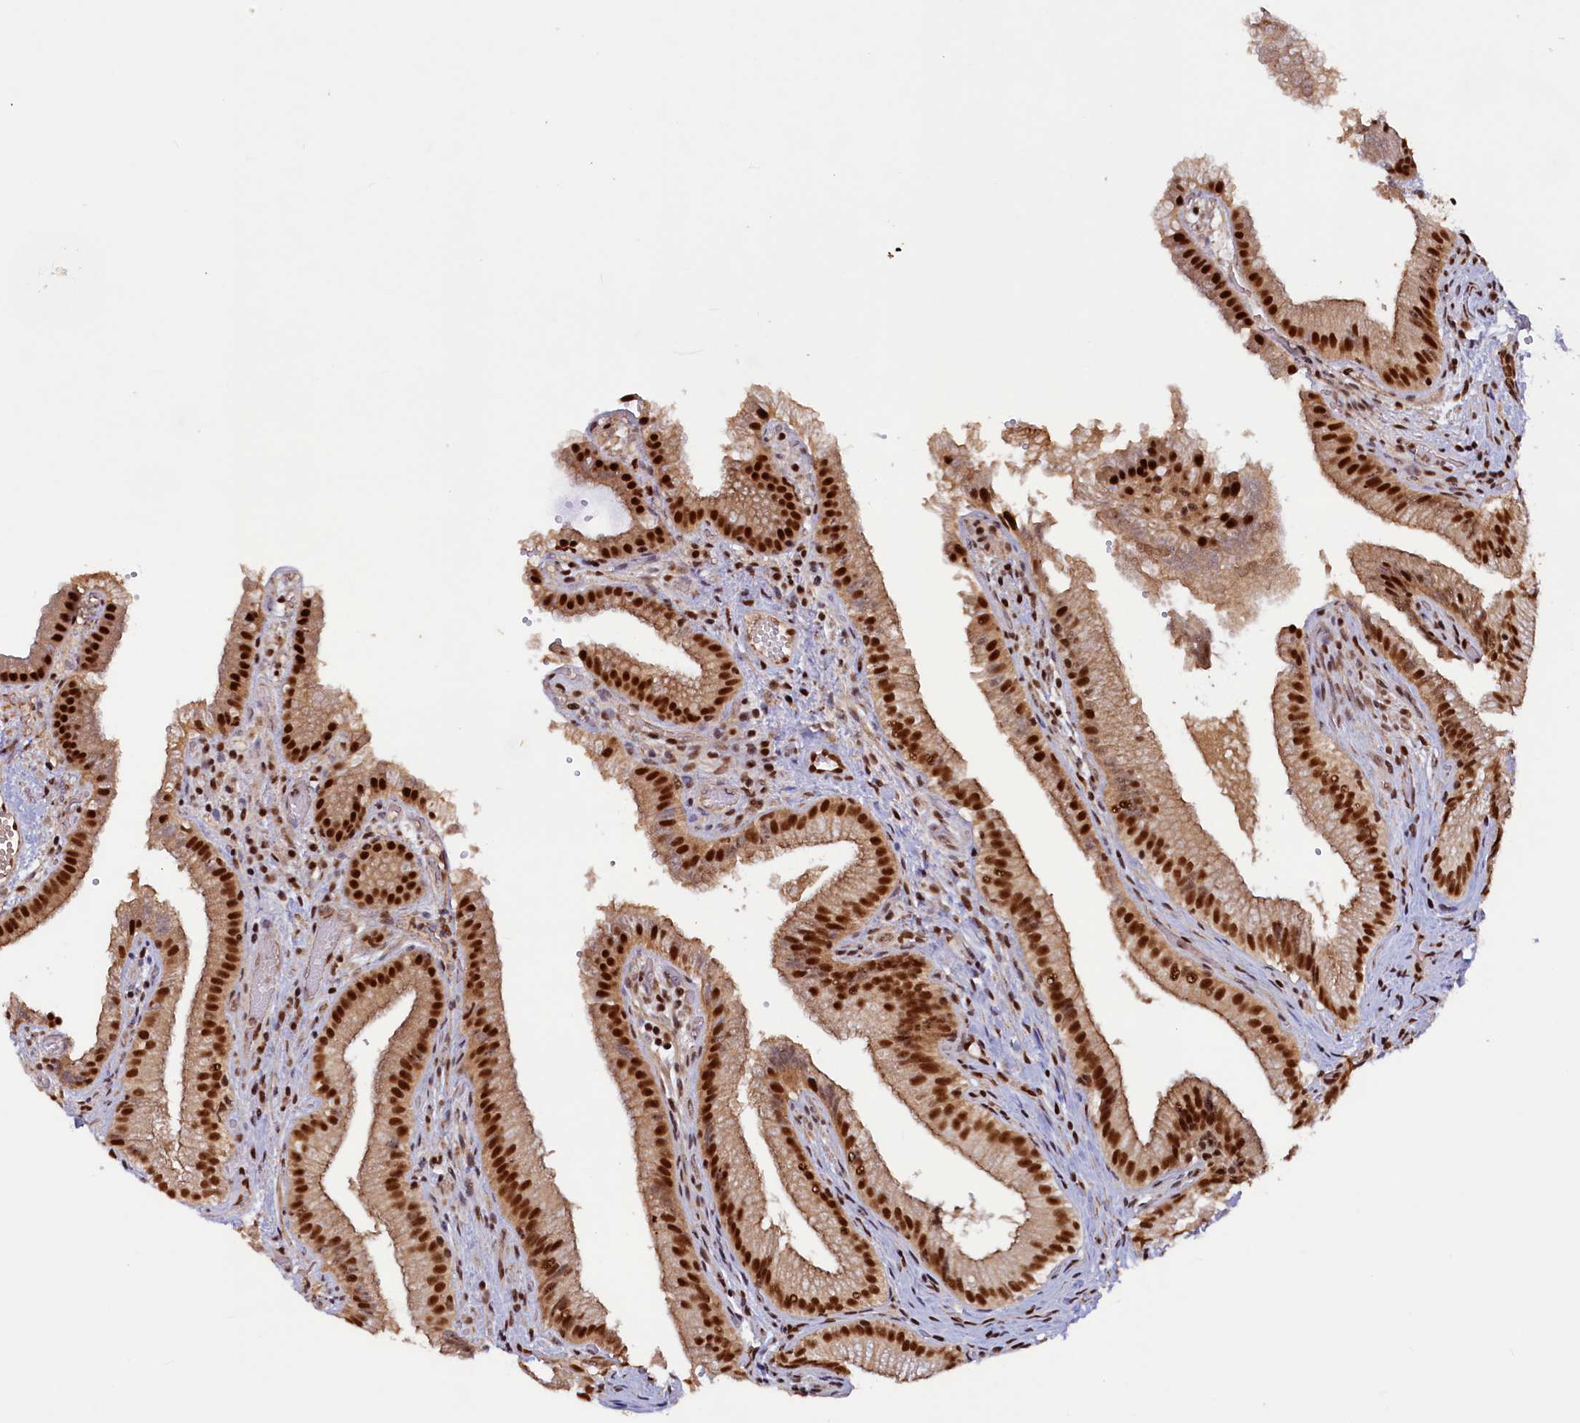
{"staining": {"intensity": "strong", "quantity": ">75%", "location": "cytoplasmic/membranous,nuclear"}, "tissue": "gallbladder", "cell_type": "Glandular cells", "image_type": "normal", "snomed": [{"axis": "morphology", "description": "Normal tissue, NOS"}, {"axis": "topography", "description": "Gallbladder"}], "caption": "Human gallbladder stained for a protein (brown) displays strong cytoplasmic/membranous,nuclear positive staining in about >75% of glandular cells.", "gene": "ZC3H18", "patient": {"sex": "female", "age": 30}}